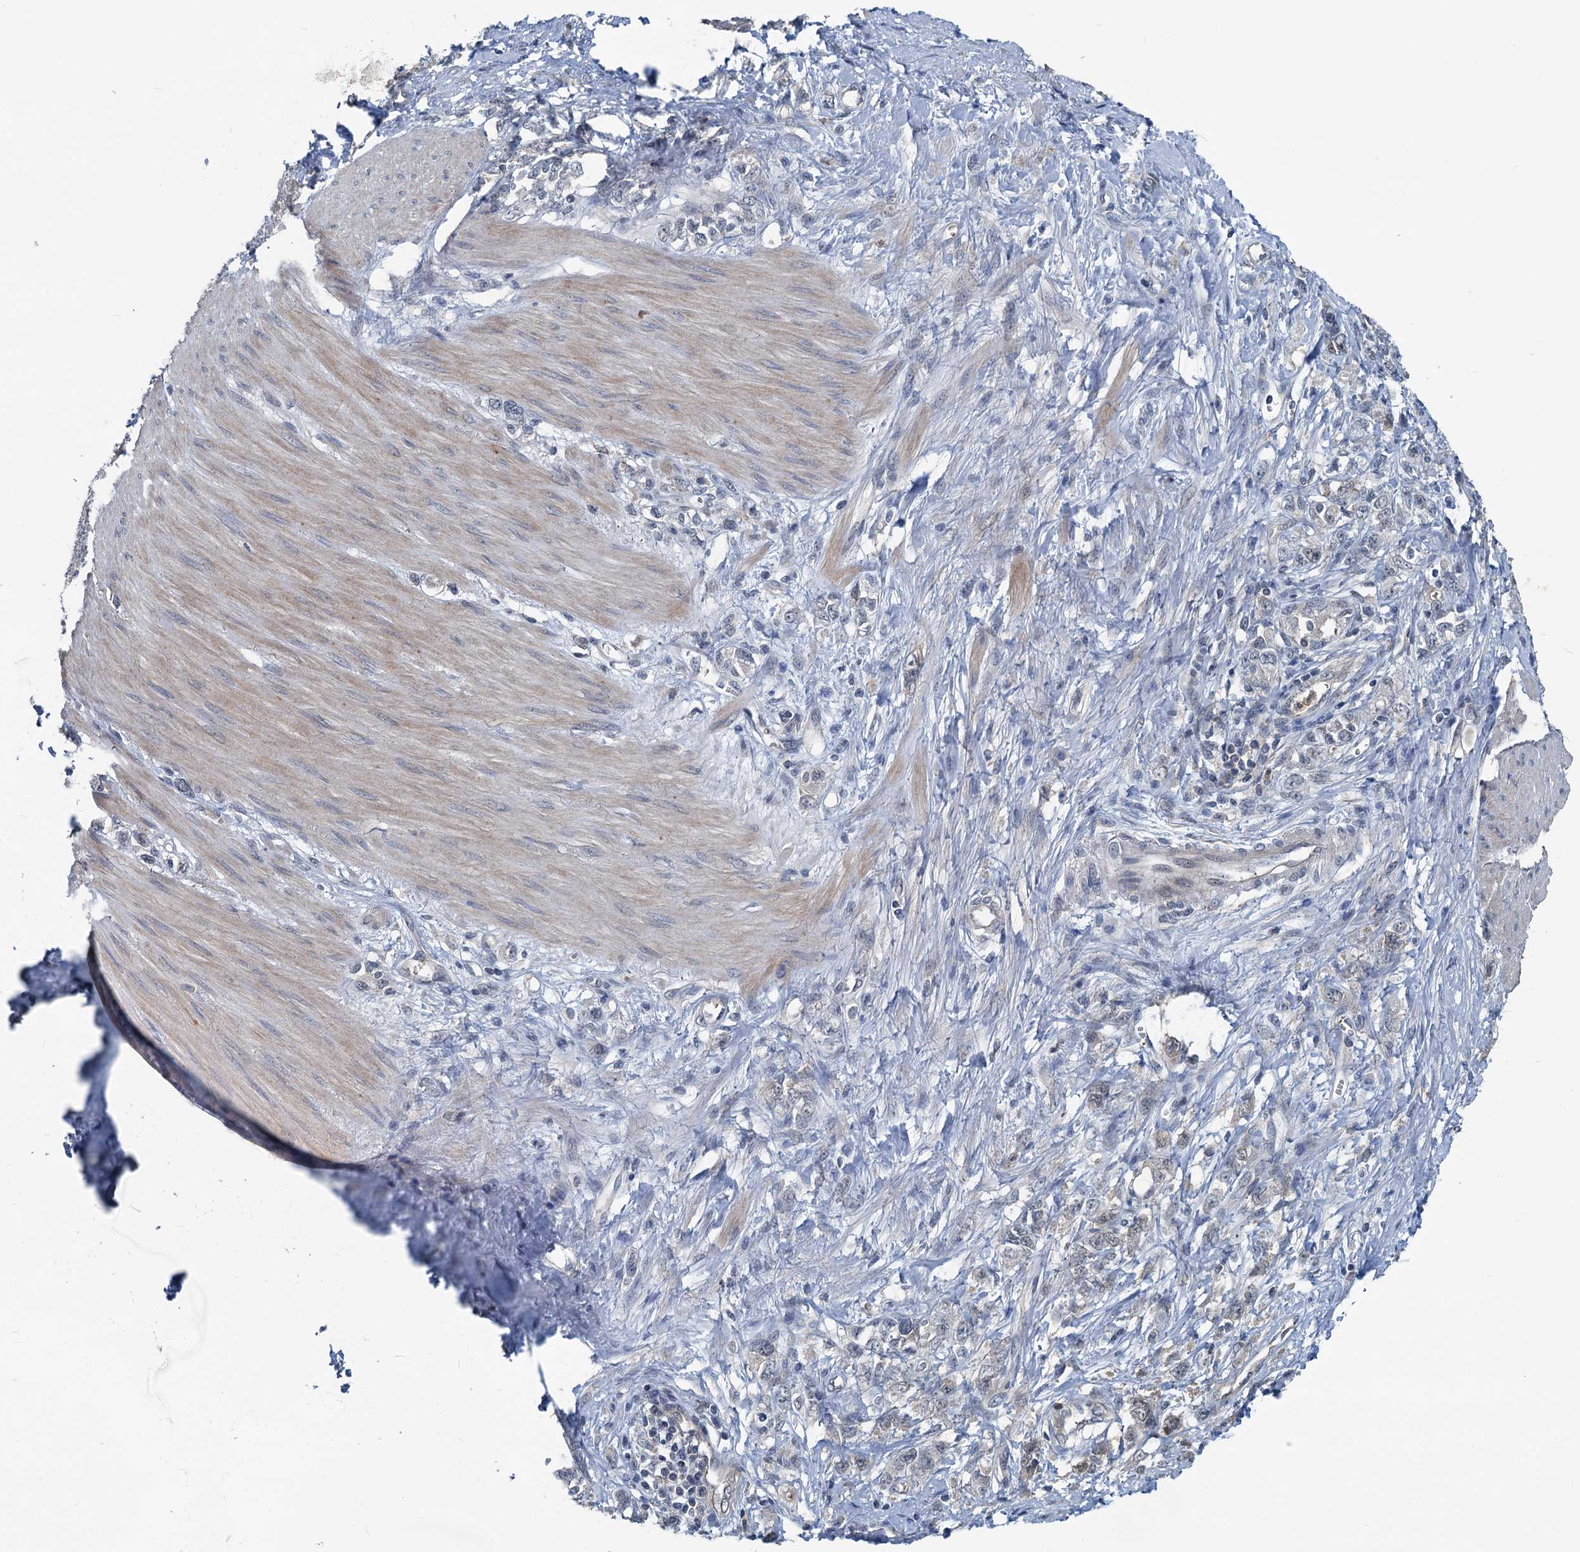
{"staining": {"intensity": "negative", "quantity": "none", "location": "none"}, "tissue": "stomach cancer", "cell_type": "Tumor cells", "image_type": "cancer", "snomed": [{"axis": "morphology", "description": "Adenocarcinoma, NOS"}, {"axis": "topography", "description": "Stomach"}], "caption": "Protein analysis of stomach cancer (adenocarcinoma) displays no significant expression in tumor cells.", "gene": "GCLM", "patient": {"sex": "female", "age": 76}}